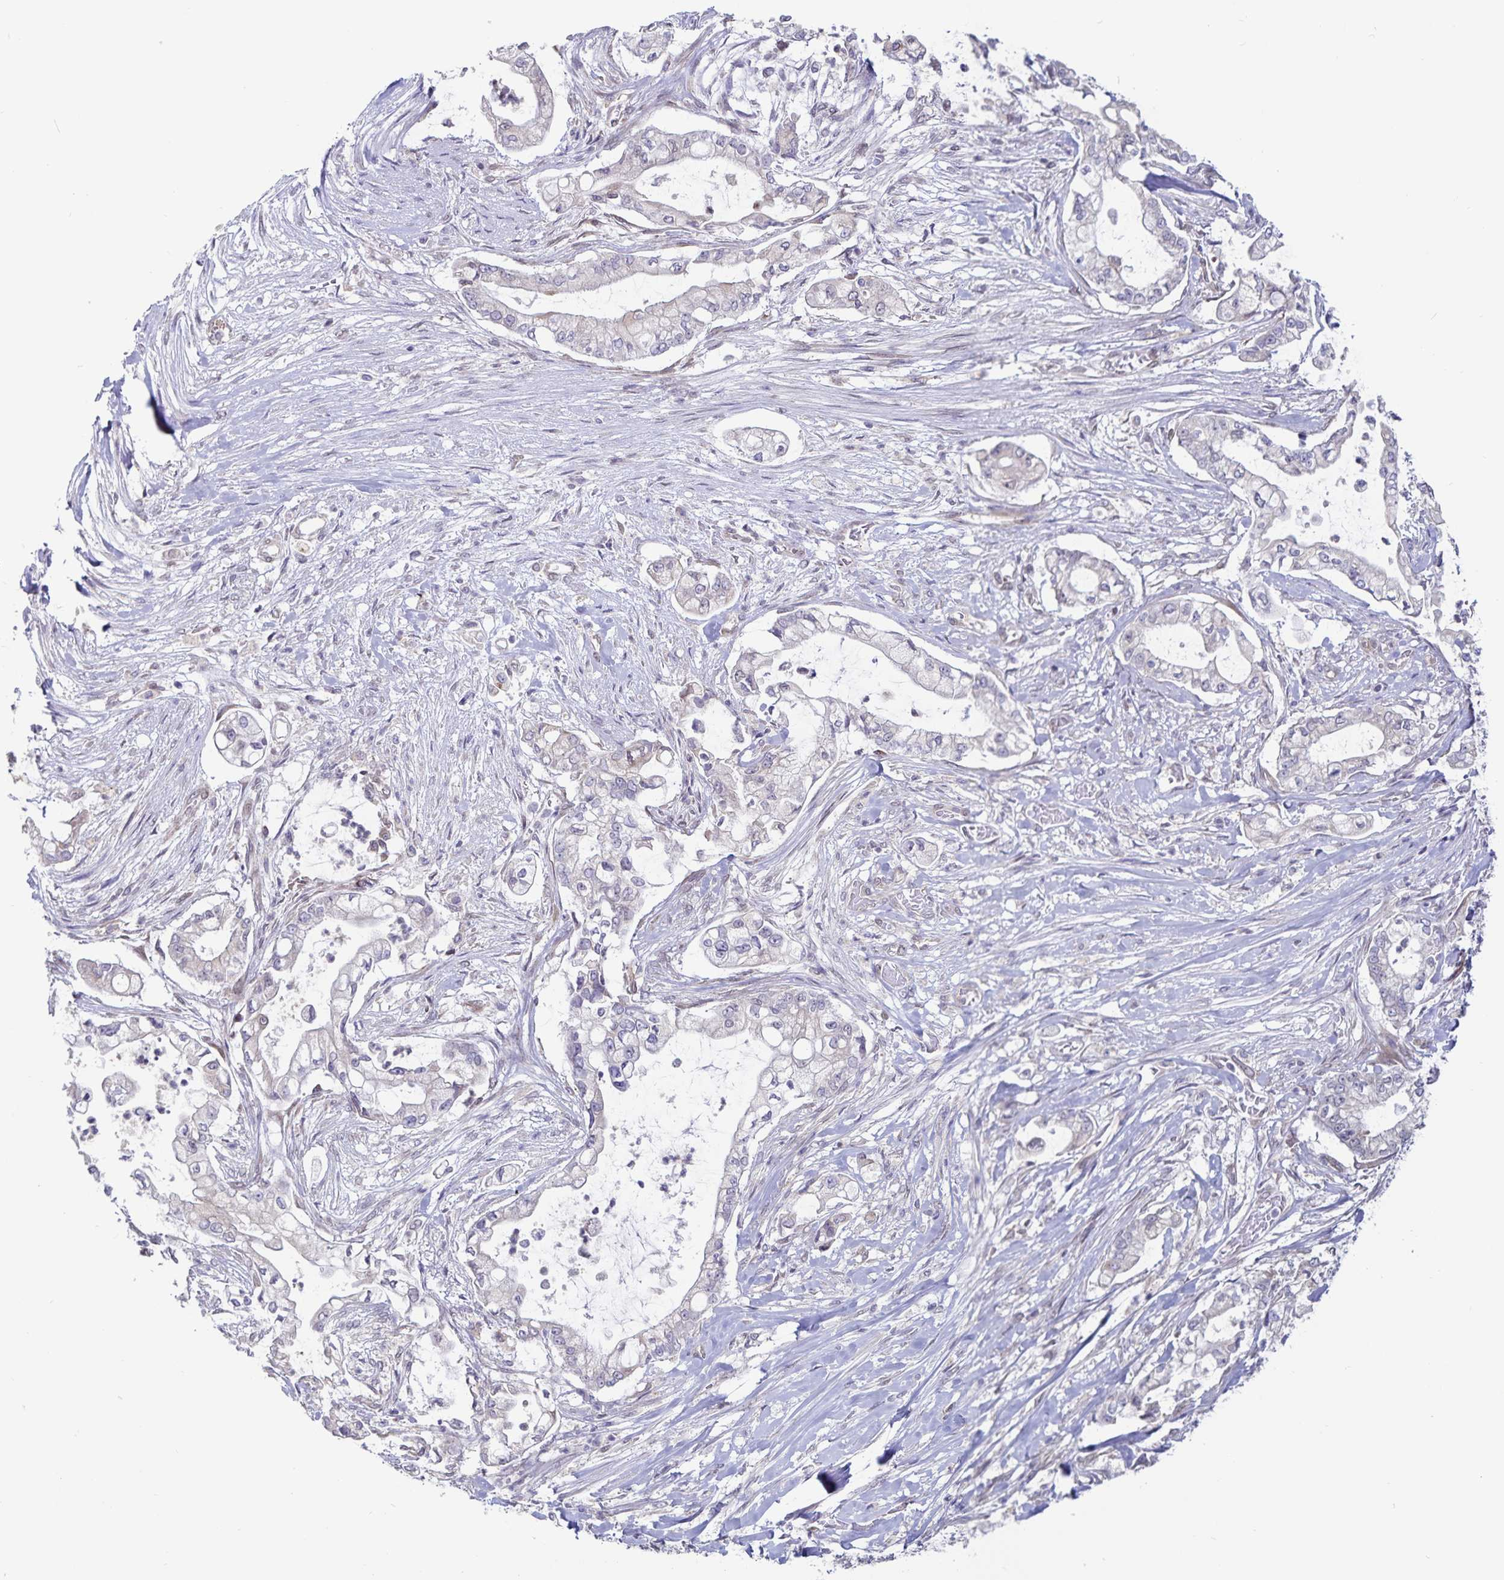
{"staining": {"intensity": "negative", "quantity": "none", "location": "none"}, "tissue": "pancreatic cancer", "cell_type": "Tumor cells", "image_type": "cancer", "snomed": [{"axis": "morphology", "description": "Adenocarcinoma, NOS"}, {"axis": "topography", "description": "Pancreas"}], "caption": "Pancreatic adenocarcinoma stained for a protein using immunohistochemistry (IHC) reveals no staining tumor cells.", "gene": "ATP2A2", "patient": {"sex": "female", "age": 69}}